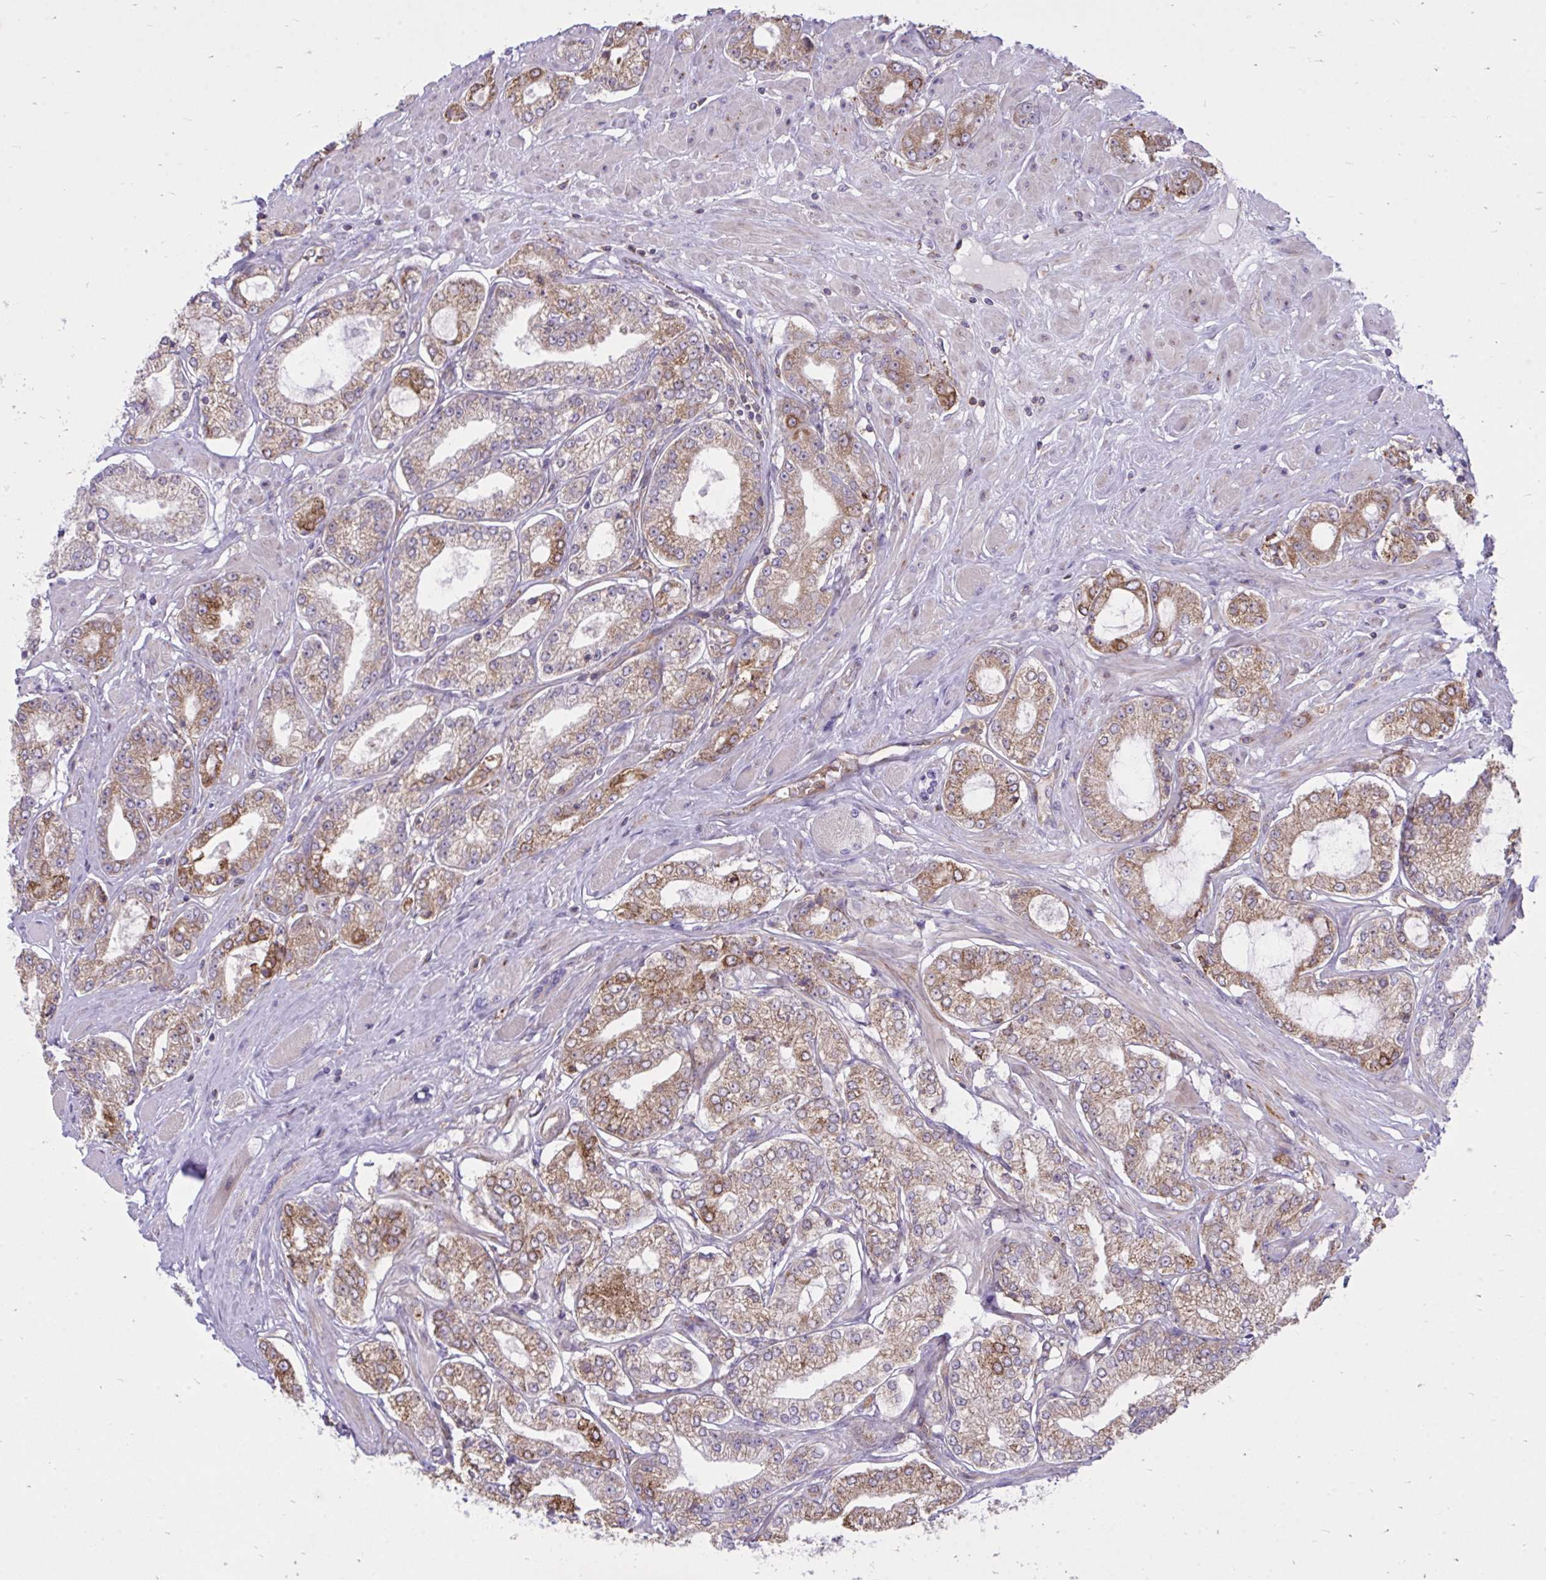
{"staining": {"intensity": "moderate", "quantity": "25%-75%", "location": "cytoplasmic/membranous"}, "tissue": "prostate cancer", "cell_type": "Tumor cells", "image_type": "cancer", "snomed": [{"axis": "morphology", "description": "Adenocarcinoma, High grade"}, {"axis": "topography", "description": "Prostate"}], "caption": "Prostate cancer (high-grade adenocarcinoma) tissue displays moderate cytoplasmic/membranous expression in approximately 25%-75% of tumor cells, visualized by immunohistochemistry.", "gene": "ASAP1", "patient": {"sex": "male", "age": 68}}